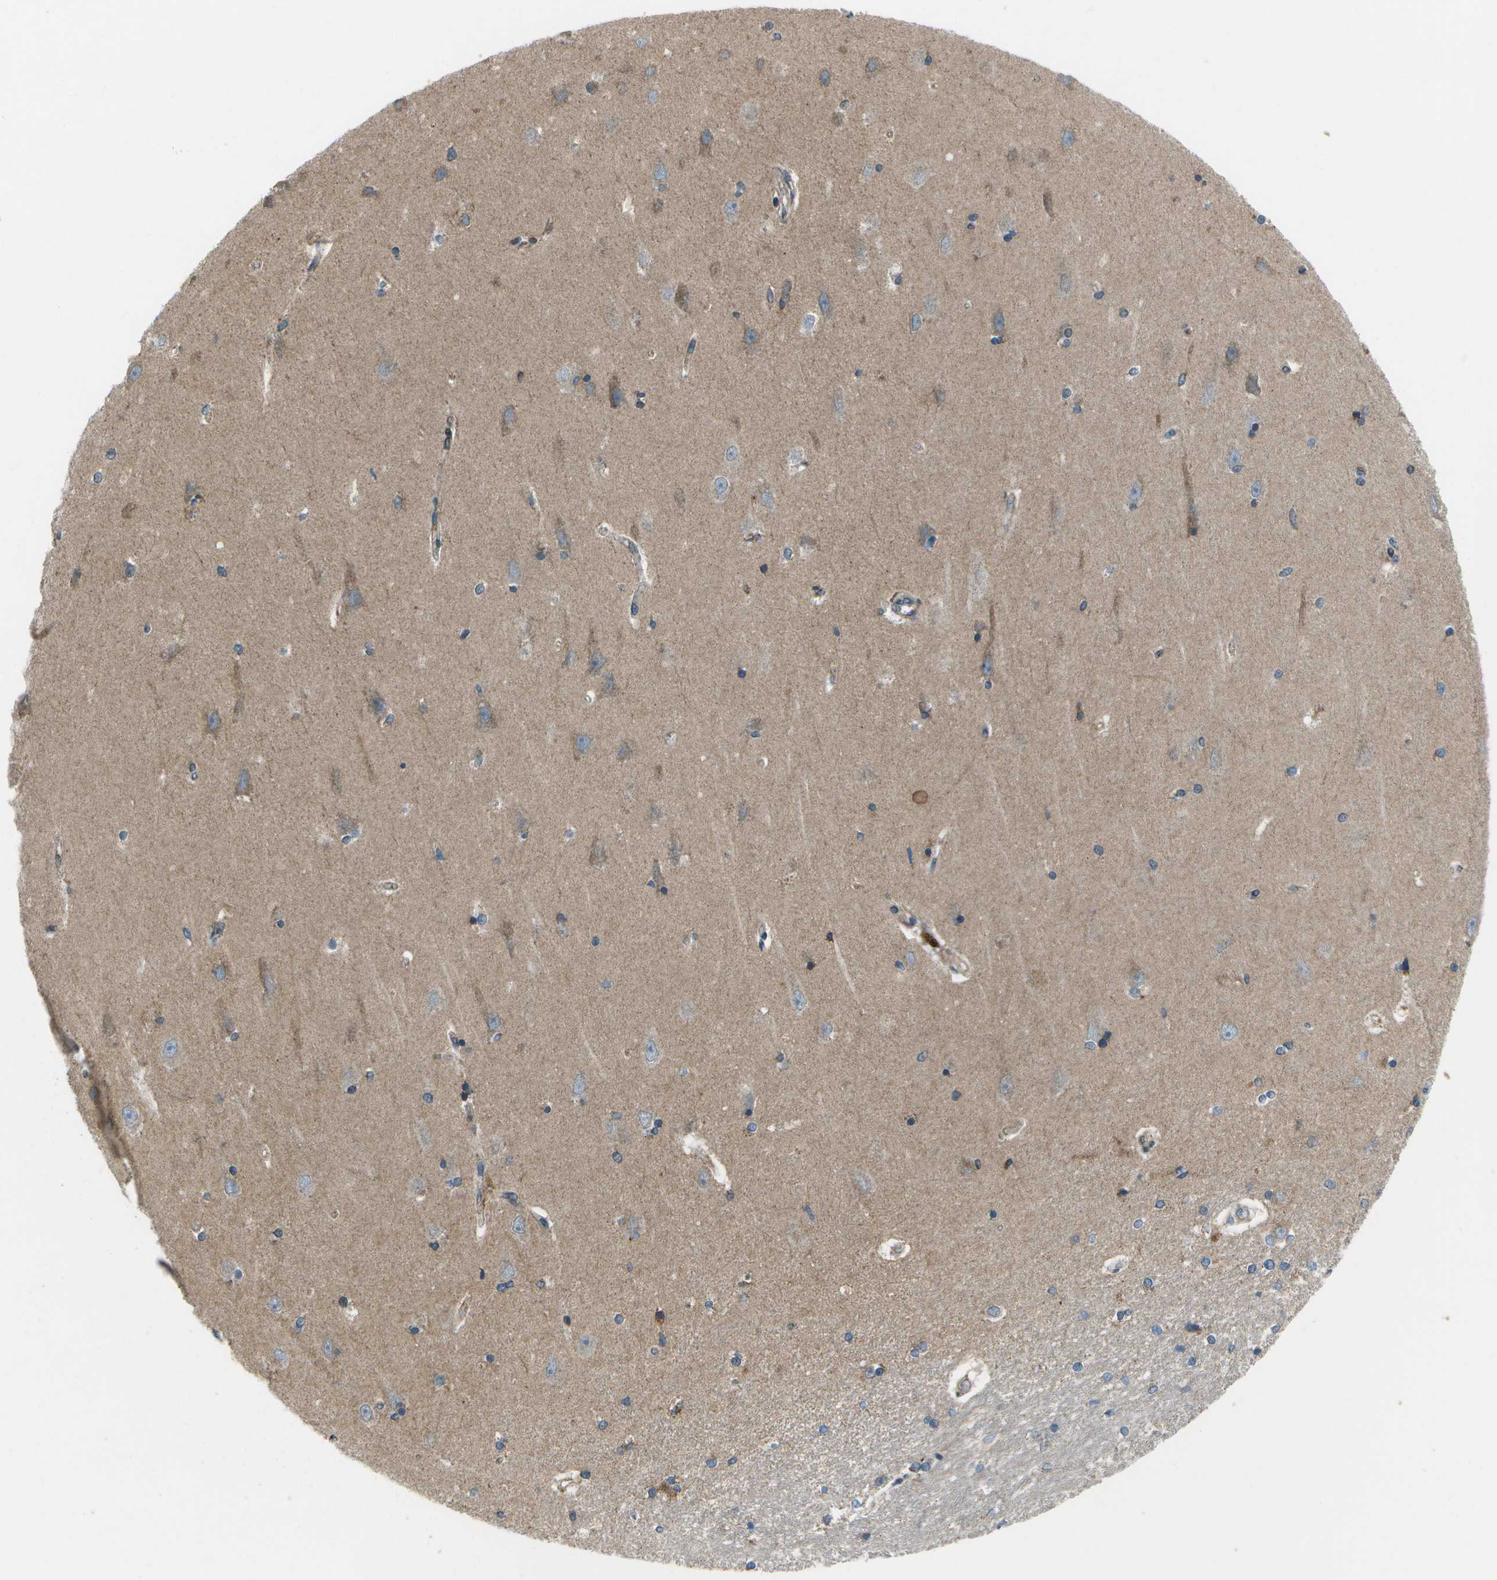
{"staining": {"intensity": "moderate", "quantity": "<25%", "location": "cytoplasmic/membranous"}, "tissue": "hippocampus", "cell_type": "Glial cells", "image_type": "normal", "snomed": [{"axis": "morphology", "description": "Normal tissue, NOS"}, {"axis": "topography", "description": "Hippocampus"}], "caption": "High-power microscopy captured an IHC micrograph of unremarkable hippocampus, revealing moderate cytoplasmic/membranous staining in about <25% of glial cells.", "gene": "EIF2AK1", "patient": {"sex": "male", "age": 45}}